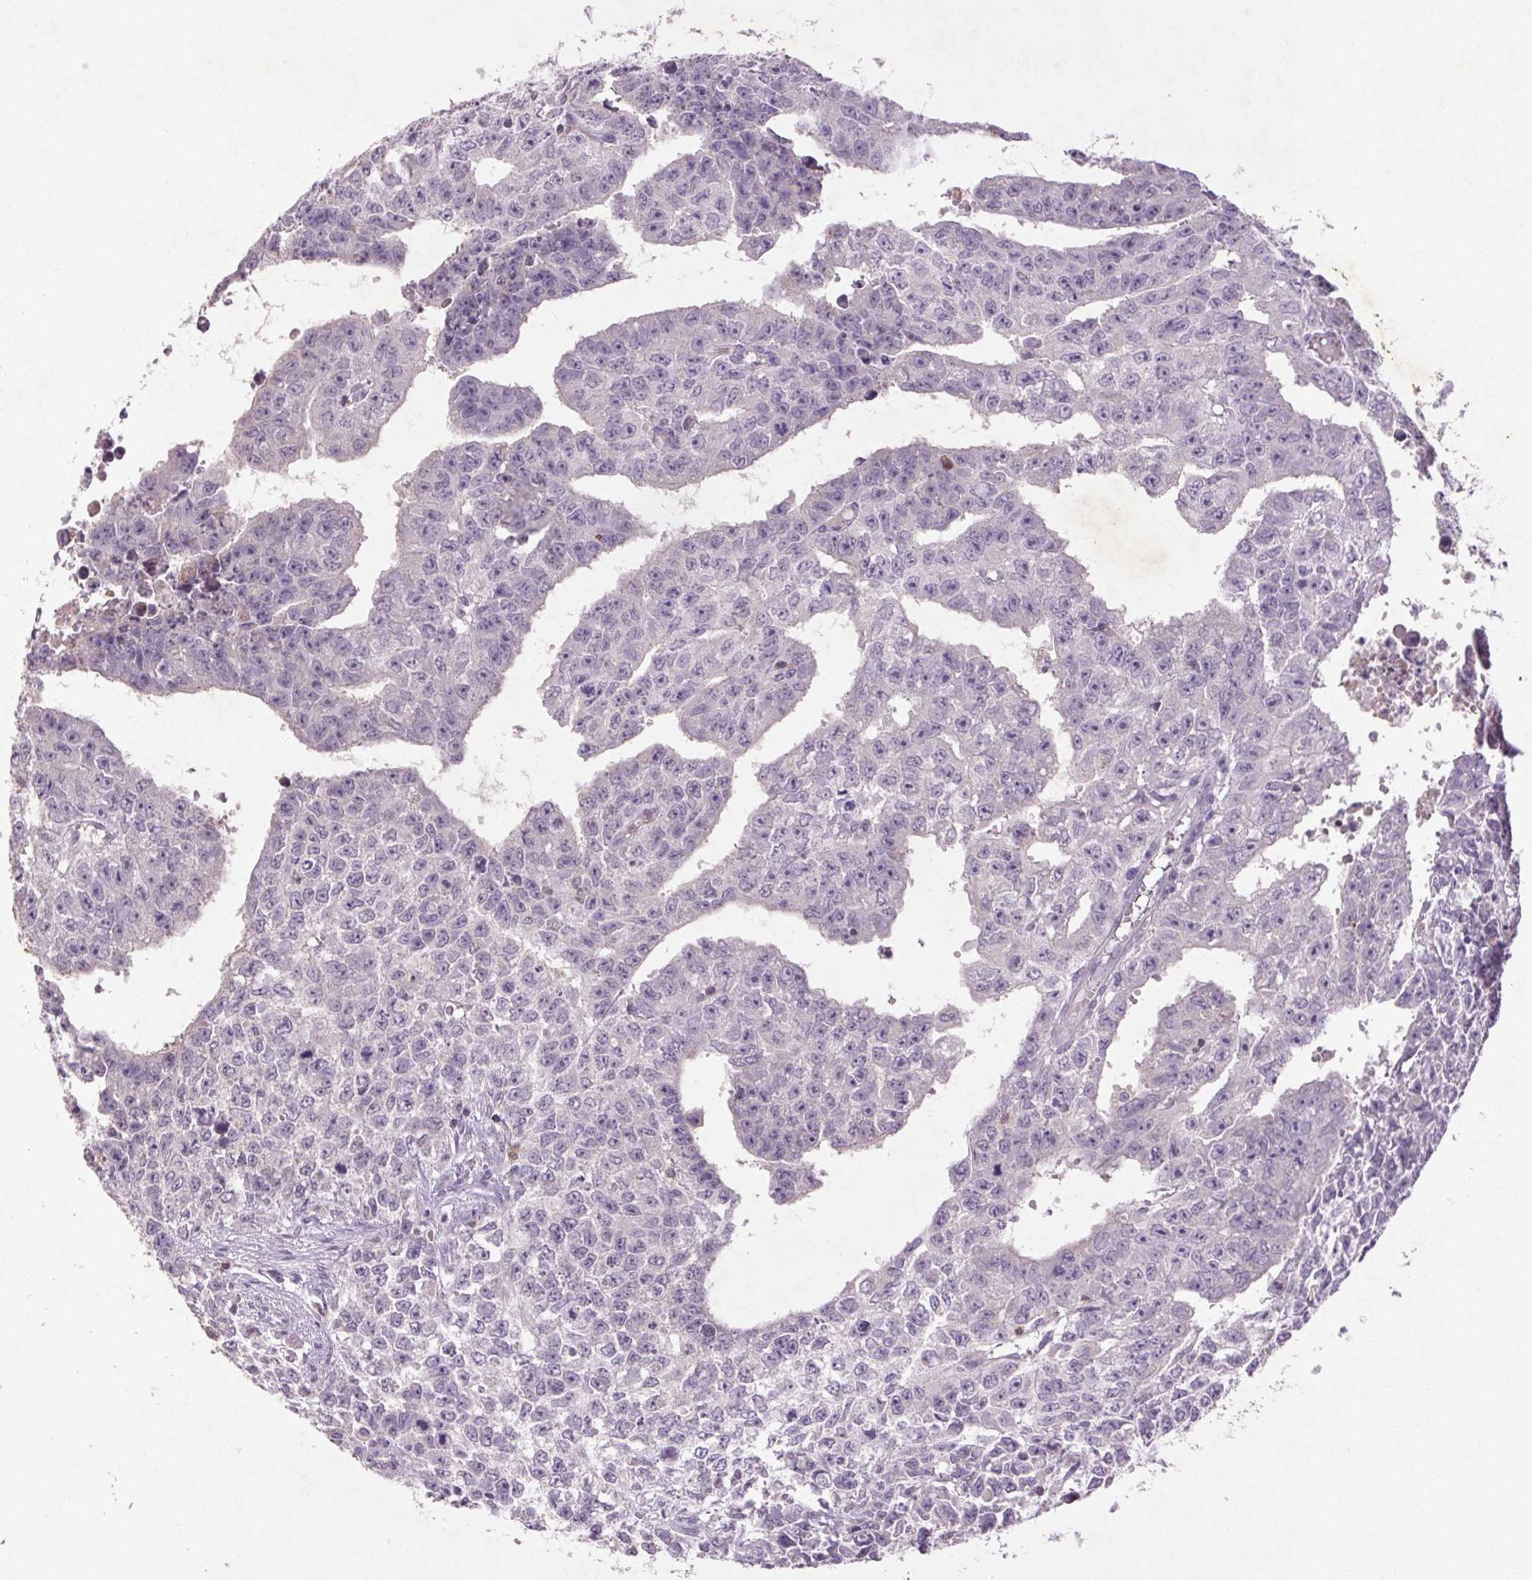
{"staining": {"intensity": "negative", "quantity": "none", "location": "none"}, "tissue": "testis cancer", "cell_type": "Tumor cells", "image_type": "cancer", "snomed": [{"axis": "morphology", "description": "Carcinoma, Embryonal, NOS"}, {"axis": "morphology", "description": "Teratoma, malignant, NOS"}, {"axis": "topography", "description": "Testis"}], "caption": "This is a histopathology image of immunohistochemistry (IHC) staining of testis malignant teratoma, which shows no staining in tumor cells.", "gene": "FNDC7", "patient": {"sex": "male", "age": 24}}